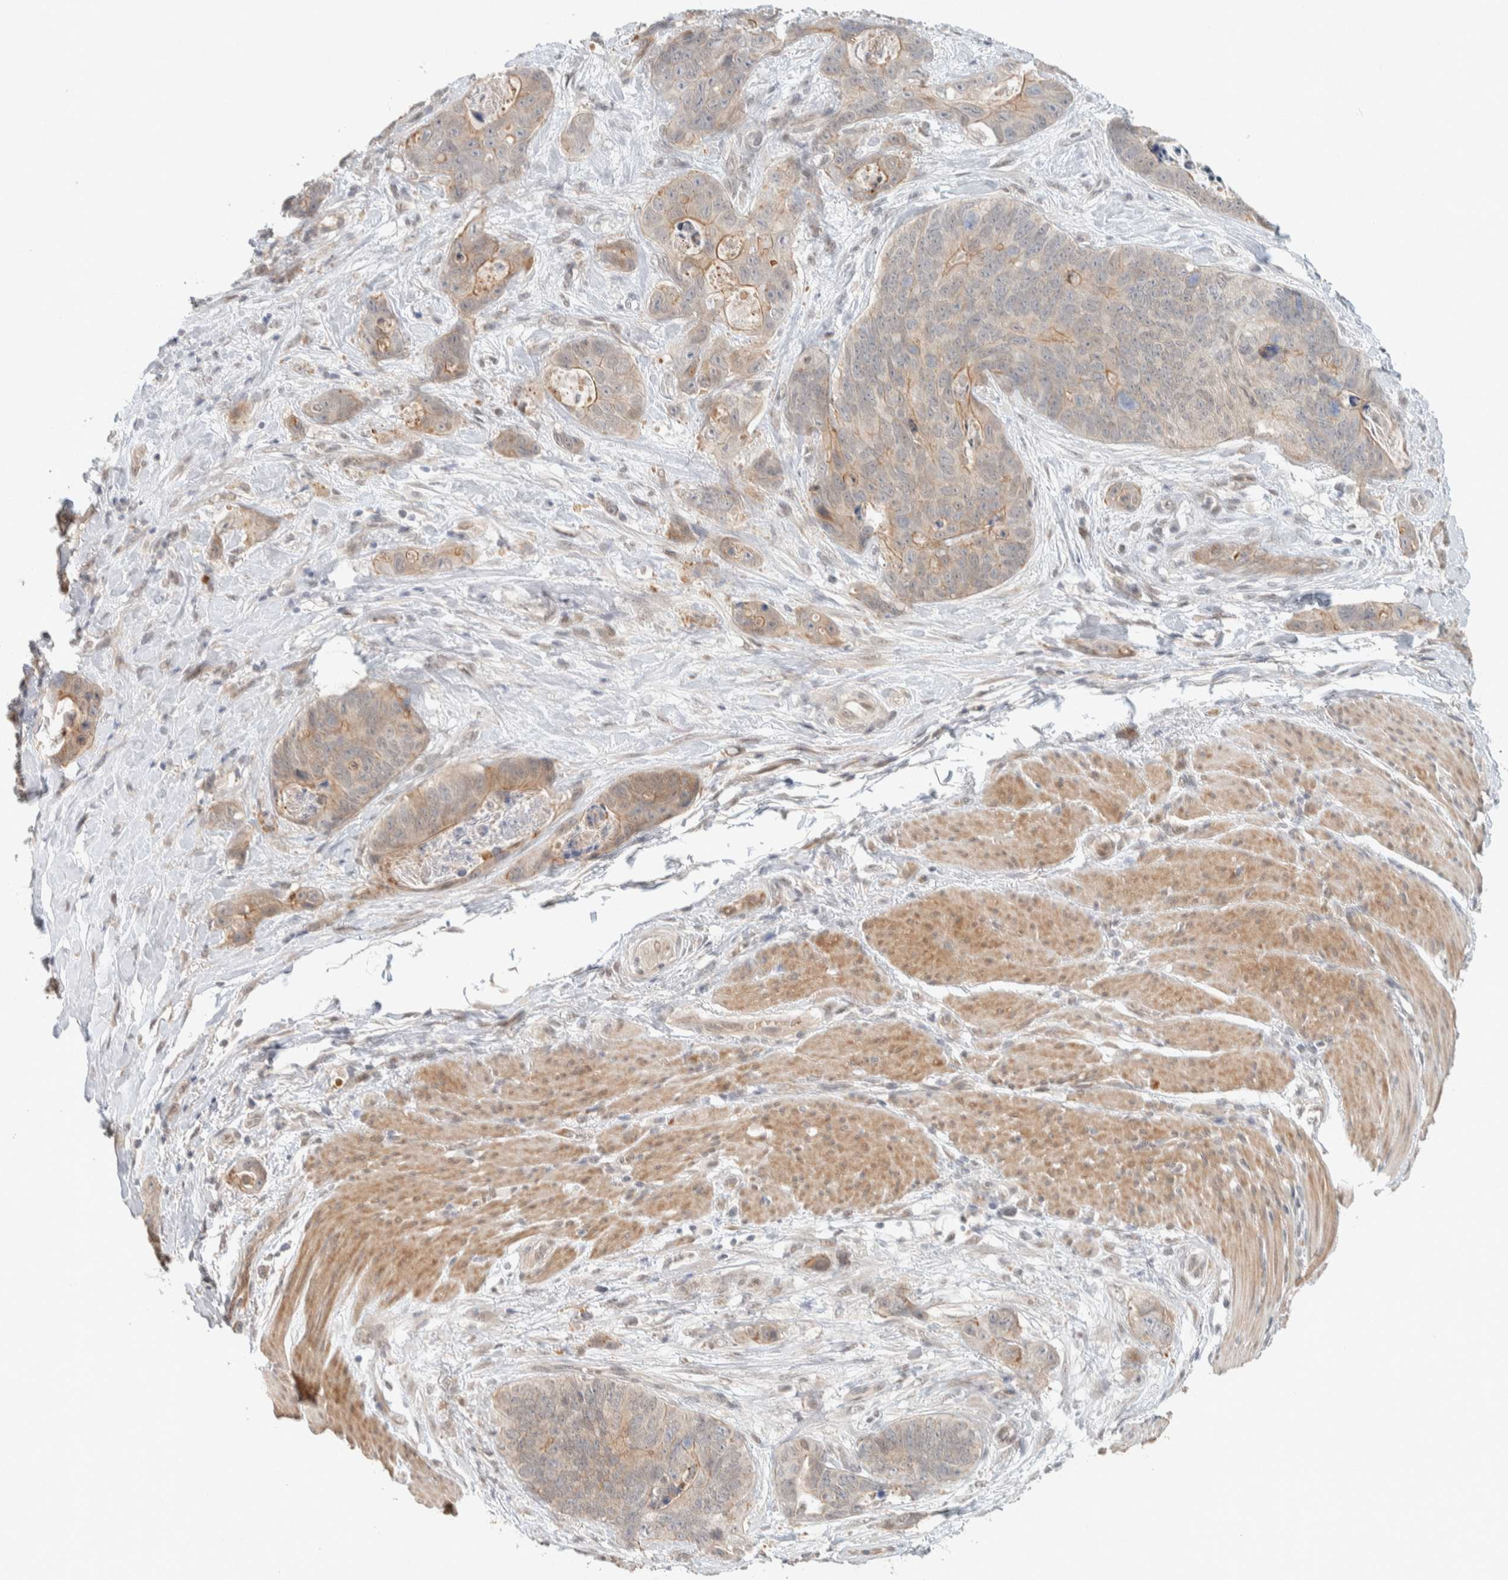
{"staining": {"intensity": "weak", "quantity": "25%-75%", "location": "cytoplasmic/membranous"}, "tissue": "stomach cancer", "cell_type": "Tumor cells", "image_type": "cancer", "snomed": [{"axis": "morphology", "description": "Normal tissue, NOS"}, {"axis": "morphology", "description": "Adenocarcinoma, NOS"}, {"axis": "topography", "description": "Stomach"}], "caption": "Stomach cancer (adenocarcinoma) stained with DAB (3,3'-diaminobenzidine) immunohistochemistry (IHC) displays low levels of weak cytoplasmic/membranous positivity in about 25%-75% of tumor cells. (DAB = brown stain, brightfield microscopy at high magnification).", "gene": "ZBTB2", "patient": {"sex": "female", "age": 89}}